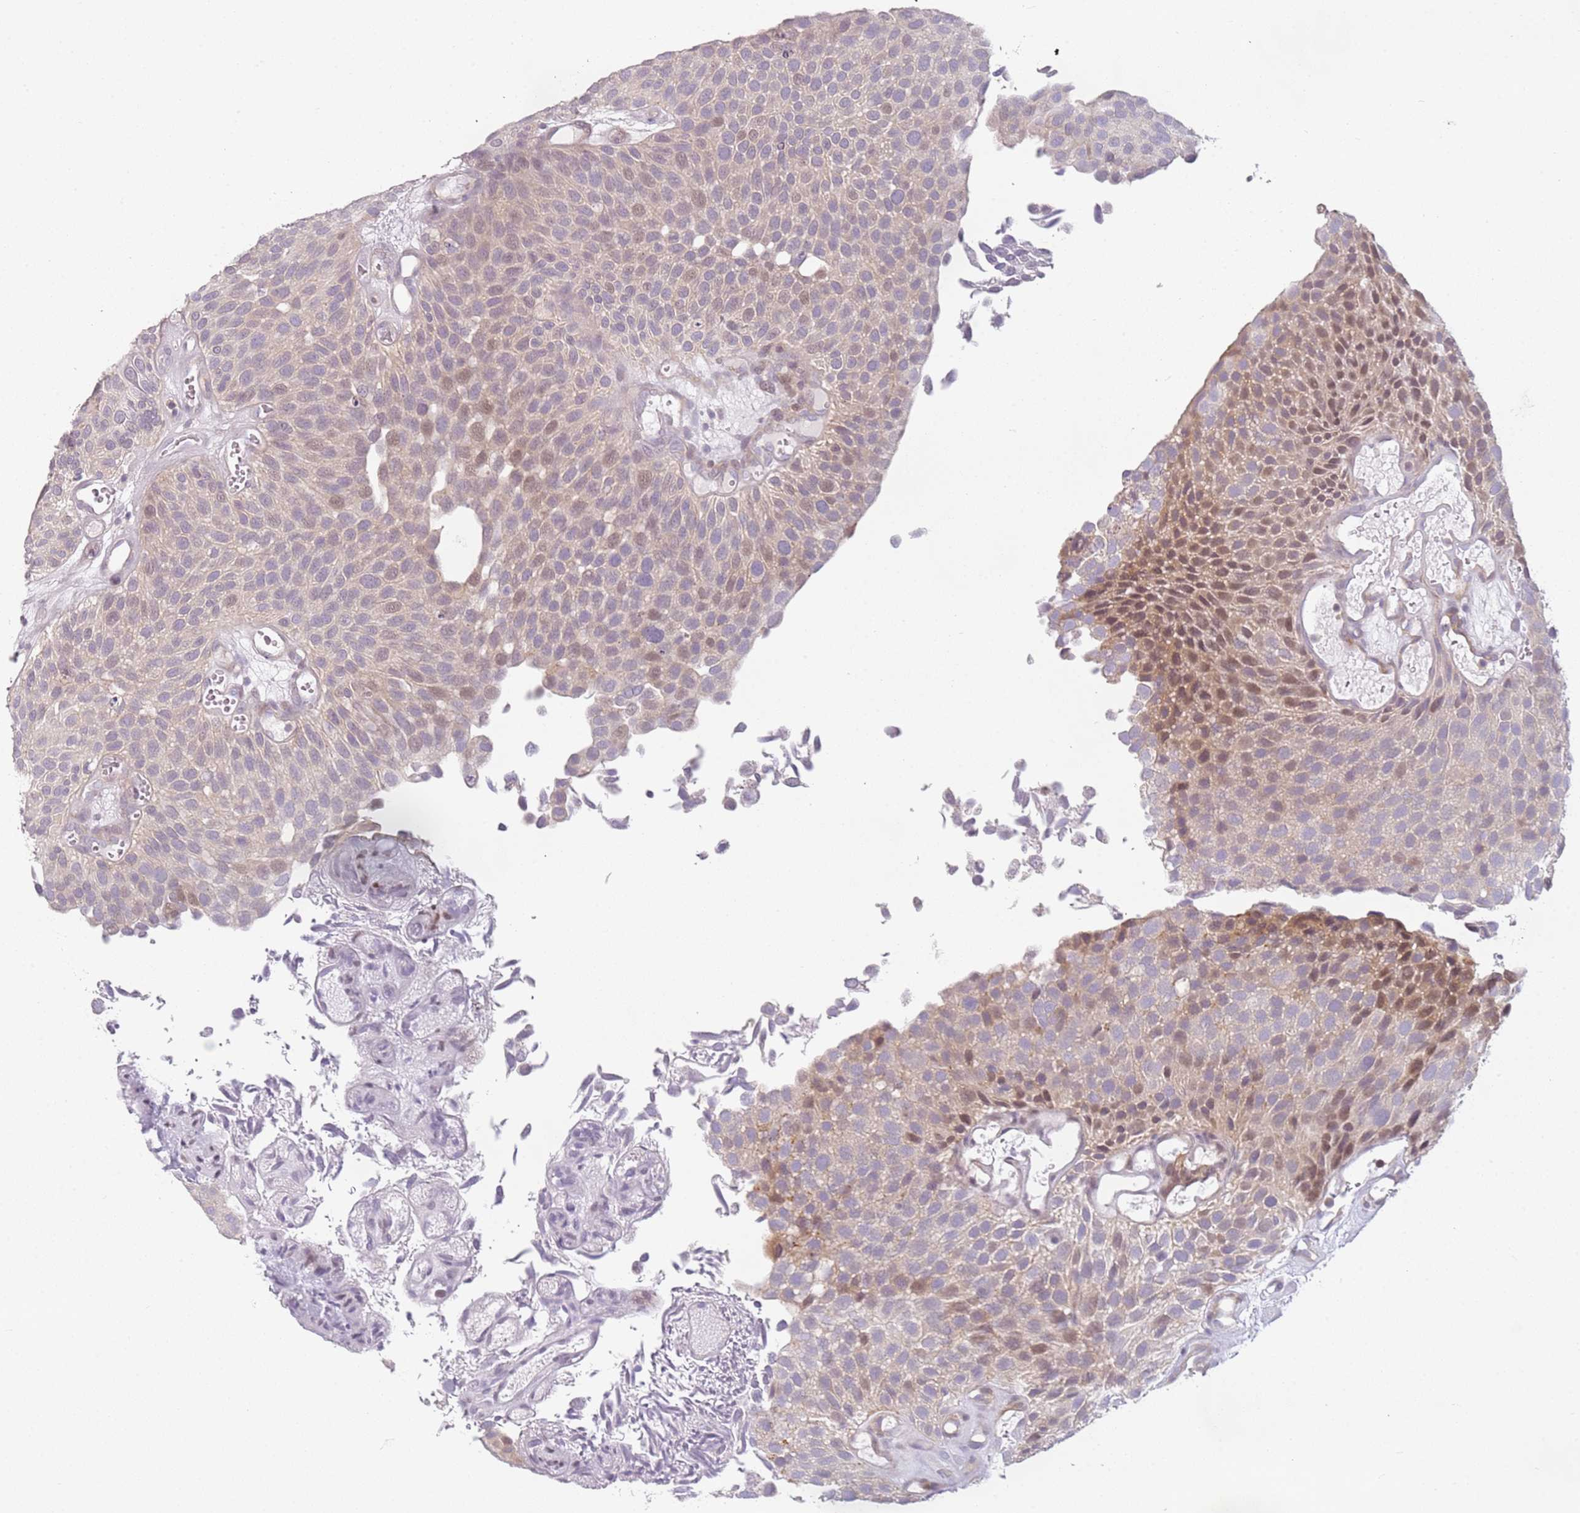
{"staining": {"intensity": "moderate", "quantity": "<25%", "location": "cytoplasmic/membranous,nuclear"}, "tissue": "urothelial cancer", "cell_type": "Tumor cells", "image_type": "cancer", "snomed": [{"axis": "morphology", "description": "Urothelial carcinoma, Low grade"}, {"axis": "topography", "description": "Urinary bladder"}], "caption": "The micrograph exhibits staining of urothelial cancer, revealing moderate cytoplasmic/membranous and nuclear protein expression (brown color) within tumor cells.", "gene": "DEFB116", "patient": {"sex": "male", "age": 89}}